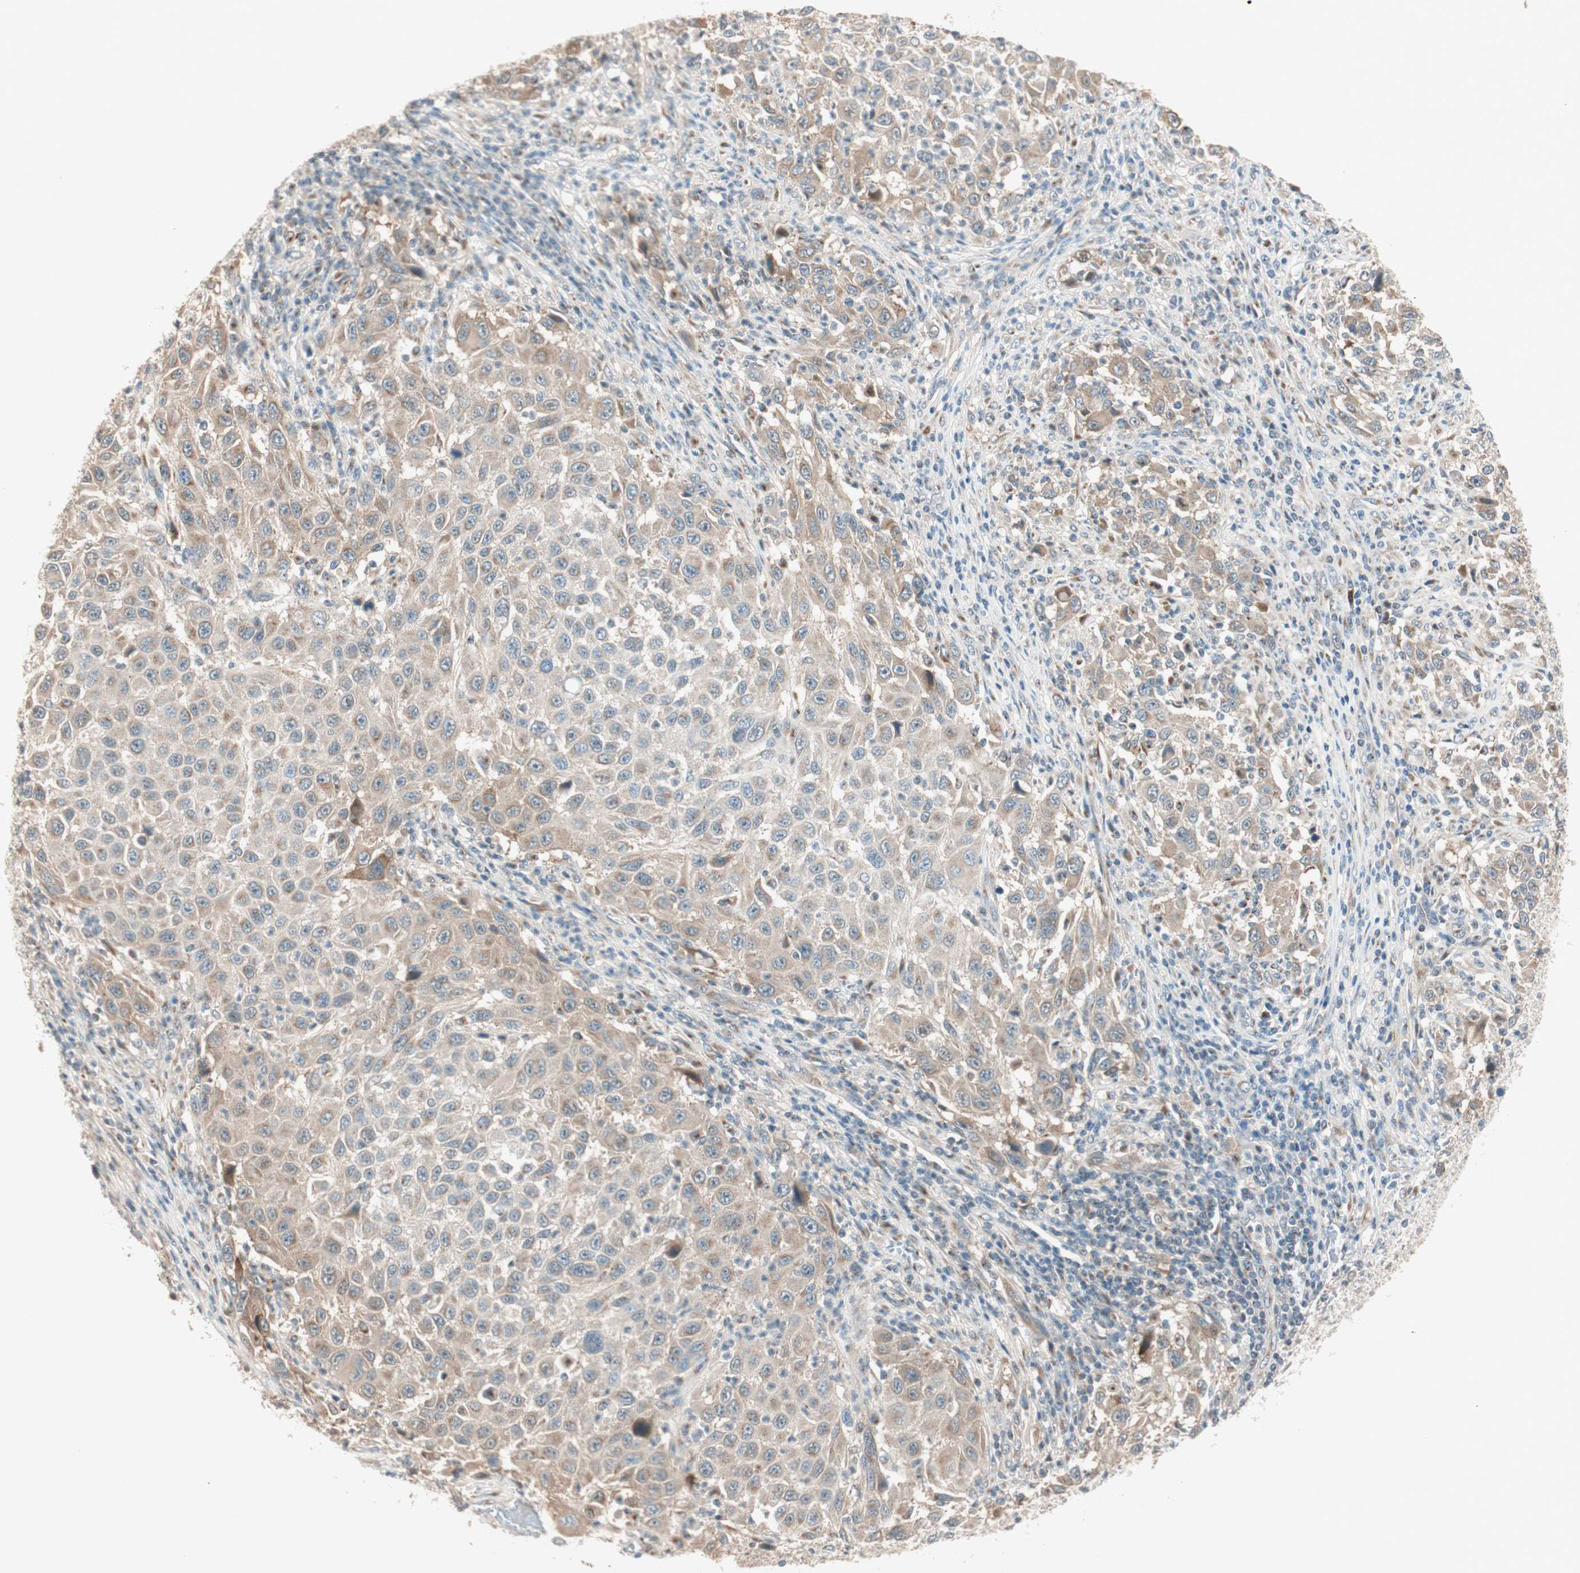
{"staining": {"intensity": "weak", "quantity": "25%-75%", "location": "cytoplasmic/membranous"}, "tissue": "melanoma", "cell_type": "Tumor cells", "image_type": "cancer", "snomed": [{"axis": "morphology", "description": "Malignant melanoma, Metastatic site"}, {"axis": "topography", "description": "Lymph node"}], "caption": "DAB (3,3'-diaminobenzidine) immunohistochemical staining of human melanoma reveals weak cytoplasmic/membranous protein expression in about 25%-75% of tumor cells. Using DAB (brown) and hematoxylin (blue) stains, captured at high magnification using brightfield microscopy.", "gene": "SEC16A", "patient": {"sex": "male", "age": 61}}